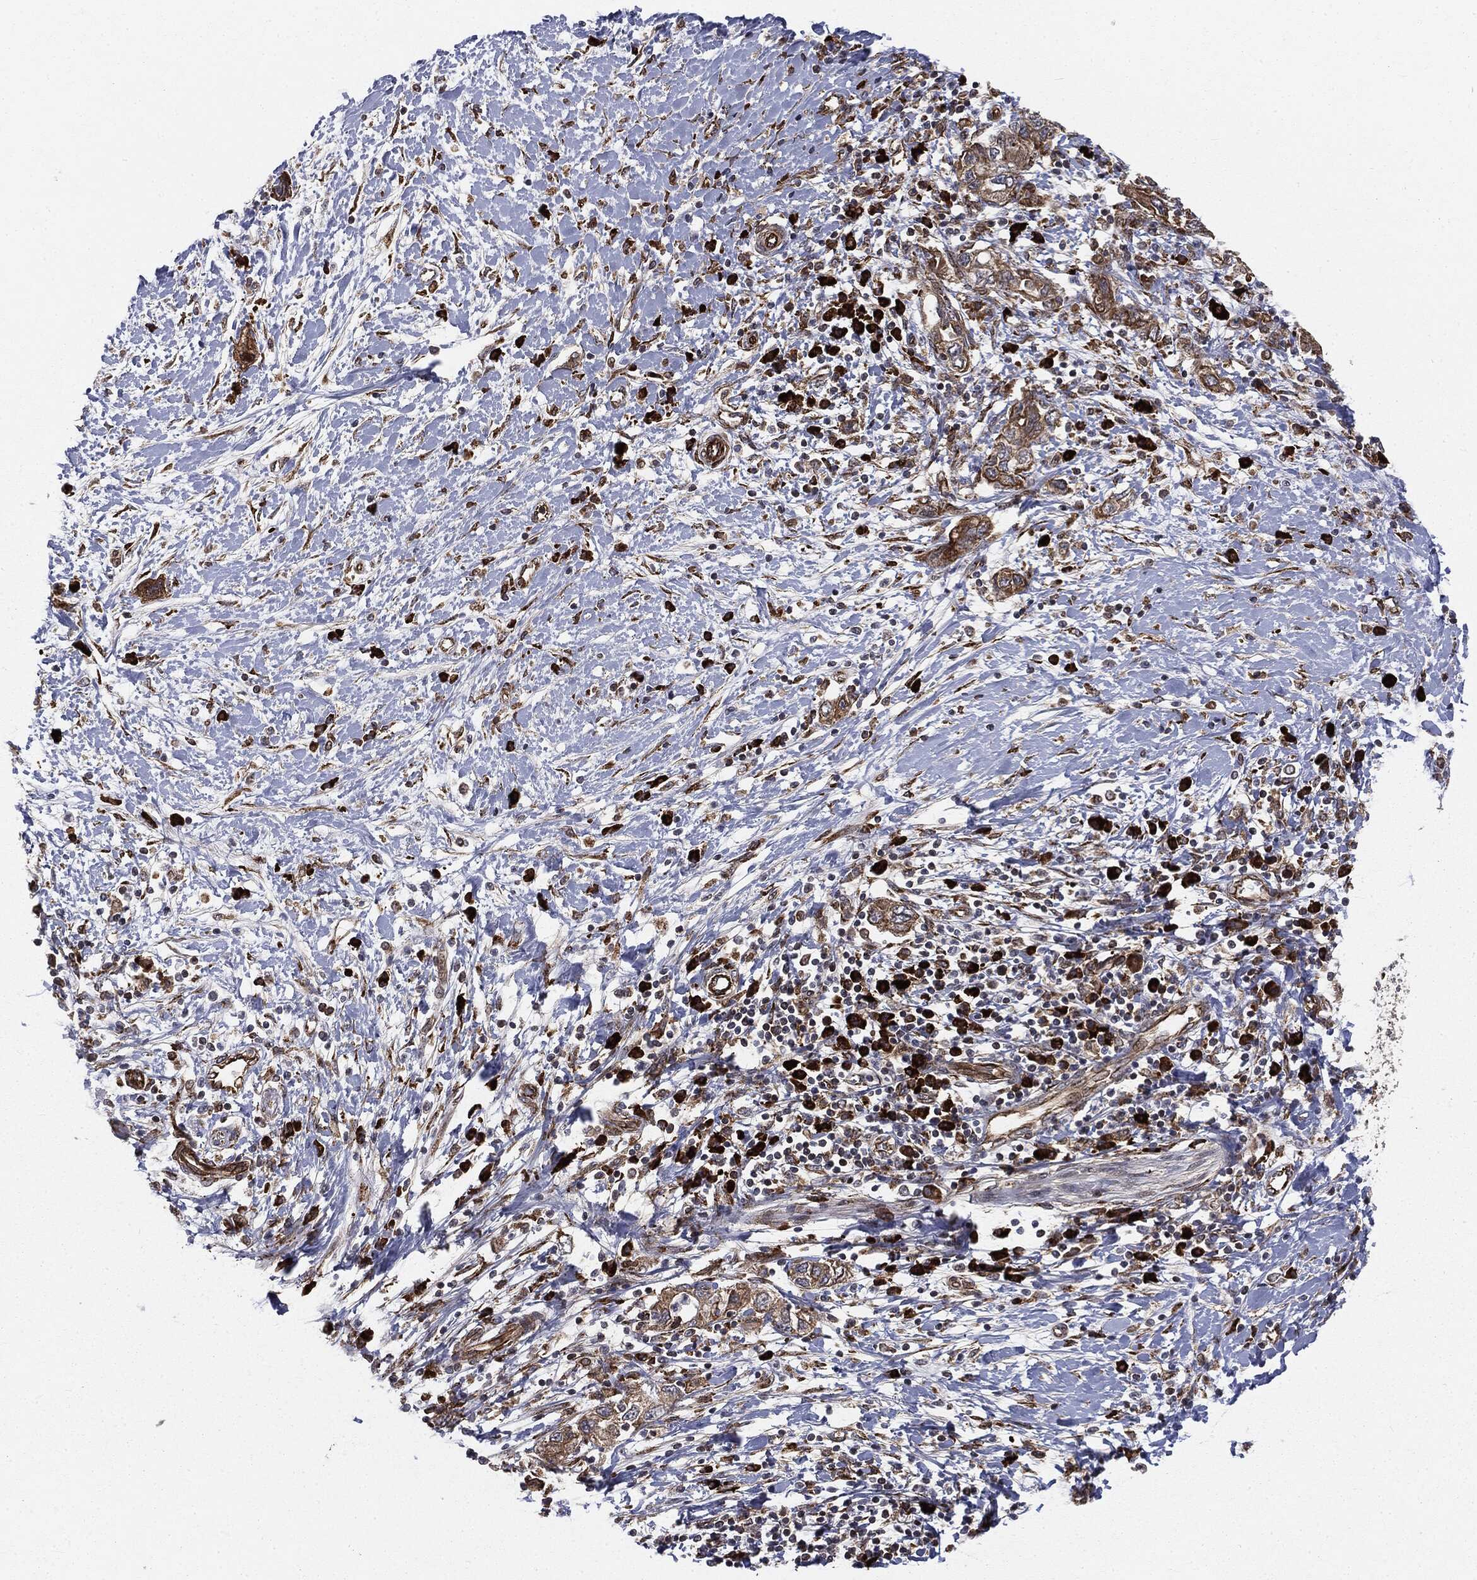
{"staining": {"intensity": "moderate", "quantity": ">75%", "location": "cytoplasmic/membranous"}, "tissue": "pancreatic cancer", "cell_type": "Tumor cells", "image_type": "cancer", "snomed": [{"axis": "morphology", "description": "Adenocarcinoma, NOS"}, {"axis": "topography", "description": "Pancreas"}], "caption": "Protein expression analysis of pancreatic adenocarcinoma shows moderate cytoplasmic/membranous staining in approximately >75% of tumor cells.", "gene": "CYLD", "patient": {"sex": "female", "age": 73}}